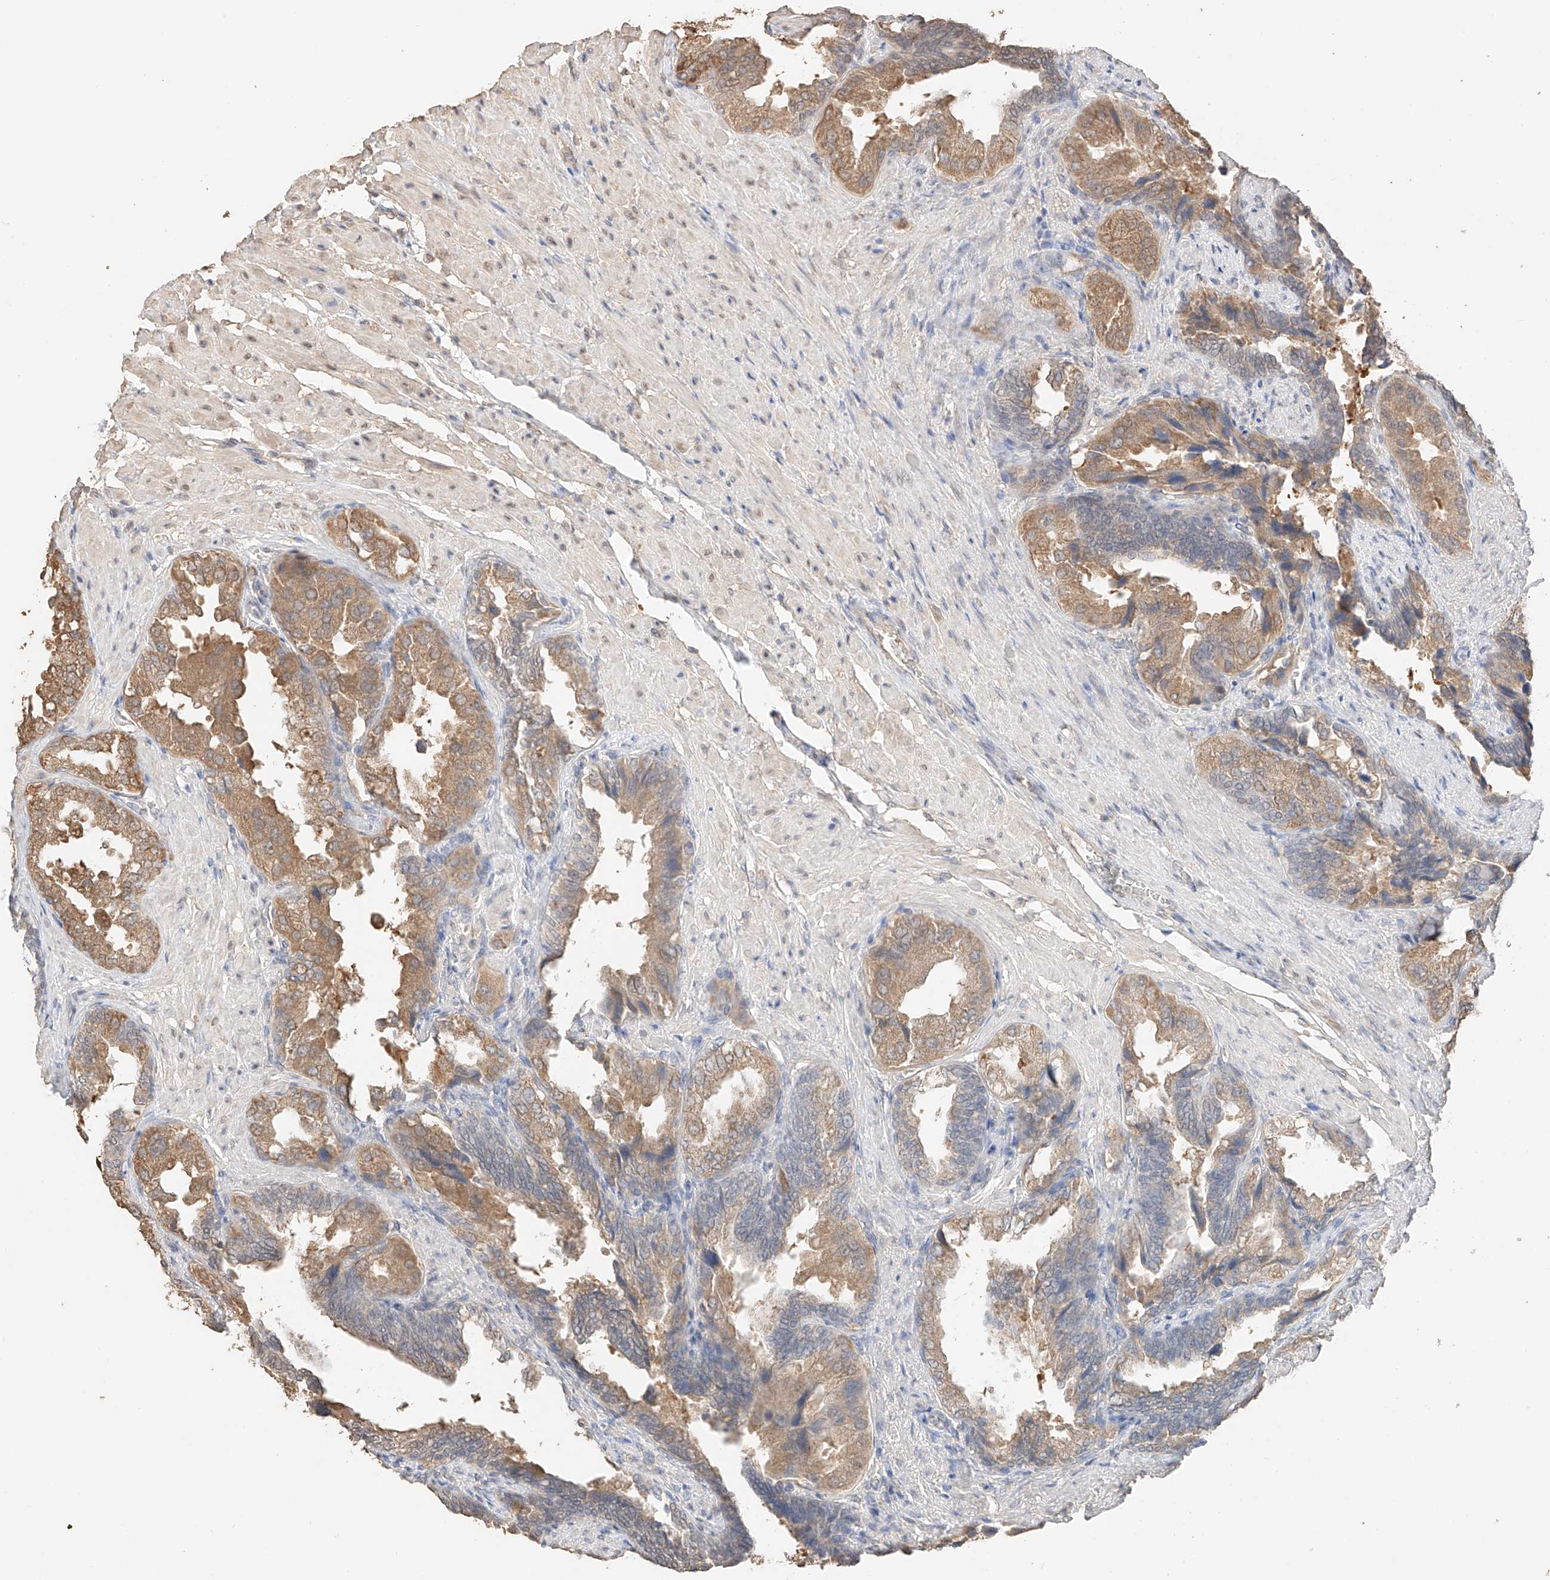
{"staining": {"intensity": "moderate", "quantity": ">75%", "location": "cytoplasmic/membranous"}, "tissue": "seminal vesicle", "cell_type": "Glandular cells", "image_type": "normal", "snomed": [{"axis": "morphology", "description": "Normal tissue, NOS"}, {"axis": "topography", "description": "Seminal veicle"}, {"axis": "topography", "description": "Peripheral nerve tissue"}], "caption": "The histopathology image reveals staining of benign seminal vesicle, revealing moderate cytoplasmic/membranous protein positivity (brown color) within glandular cells. (Stains: DAB in brown, nuclei in blue, Microscopy: brightfield microscopy at high magnification).", "gene": "IL22RA2", "patient": {"sex": "male", "age": 63}}